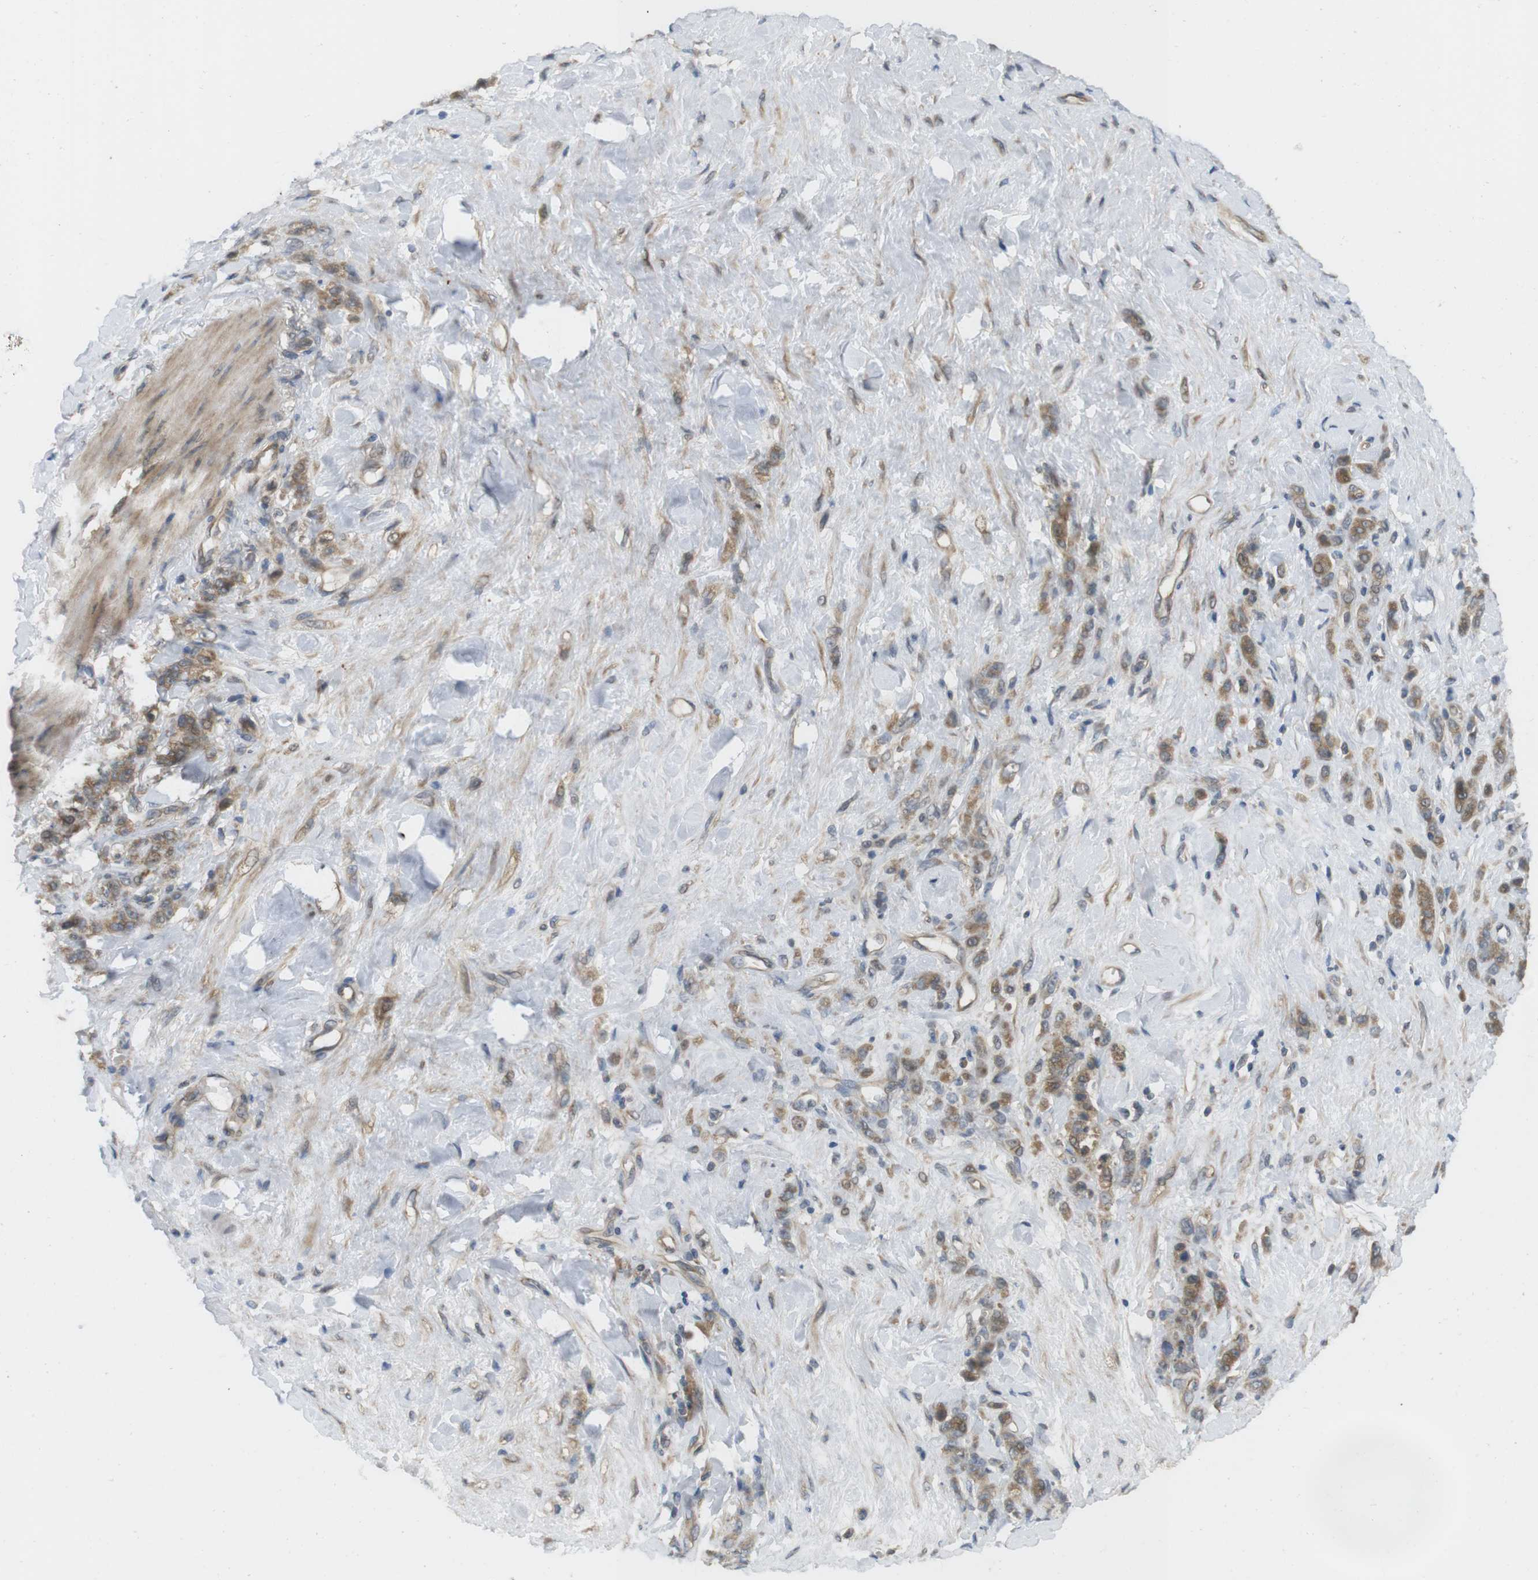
{"staining": {"intensity": "moderate", "quantity": ">75%", "location": "cytoplasmic/membranous"}, "tissue": "stomach cancer", "cell_type": "Tumor cells", "image_type": "cancer", "snomed": [{"axis": "morphology", "description": "Adenocarcinoma, NOS"}, {"axis": "topography", "description": "Stomach"}], "caption": "Immunohistochemical staining of stomach adenocarcinoma displays medium levels of moderate cytoplasmic/membranous positivity in about >75% of tumor cells.", "gene": "RNF130", "patient": {"sex": "male", "age": 82}}